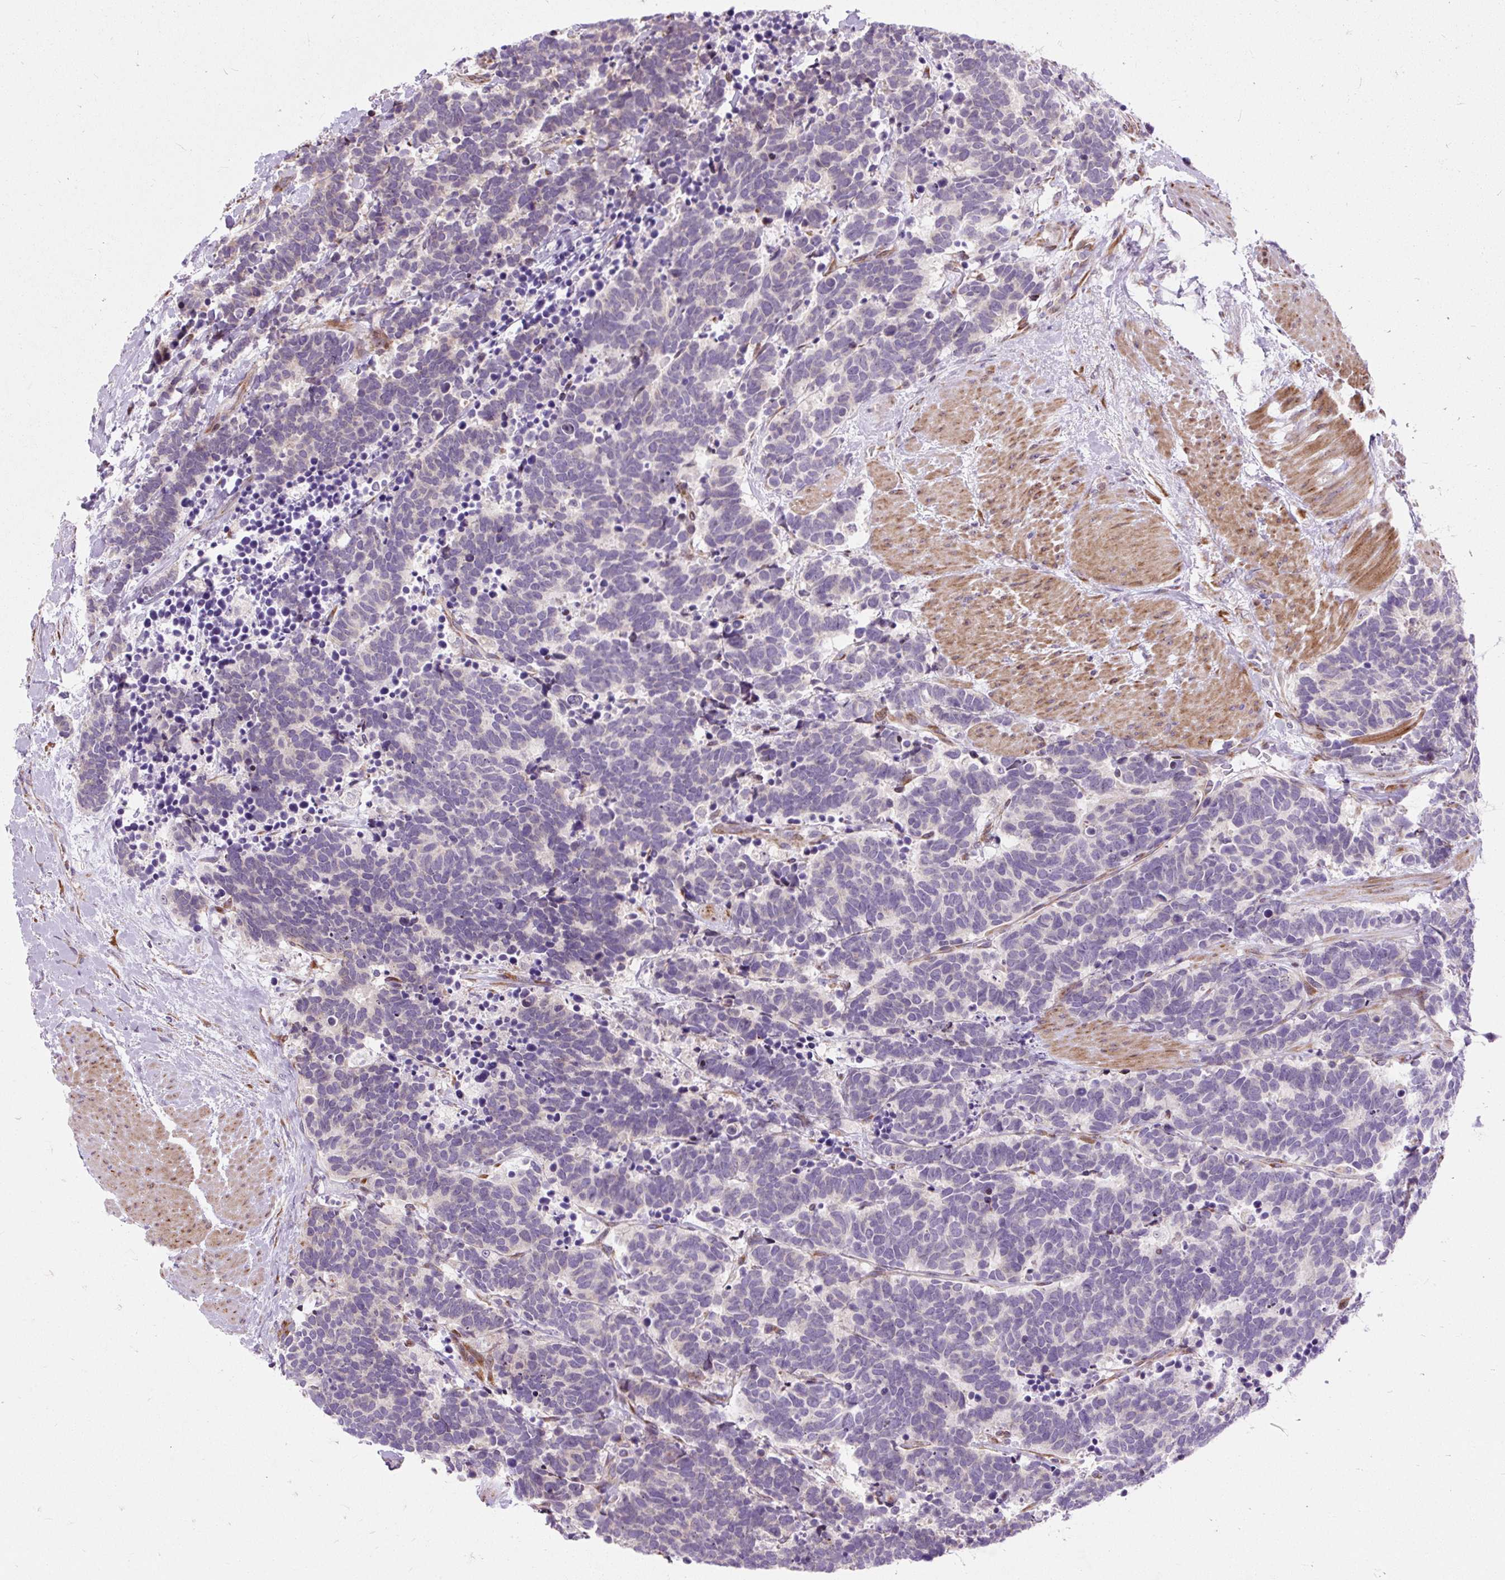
{"staining": {"intensity": "negative", "quantity": "none", "location": "none"}, "tissue": "carcinoid", "cell_type": "Tumor cells", "image_type": "cancer", "snomed": [{"axis": "morphology", "description": "Carcinoma, NOS"}, {"axis": "morphology", "description": "Carcinoid, malignant, NOS"}, {"axis": "topography", "description": "Prostate"}], "caption": "Human carcinoid stained for a protein using immunohistochemistry displays no positivity in tumor cells.", "gene": "CISD3", "patient": {"sex": "male", "age": 57}}